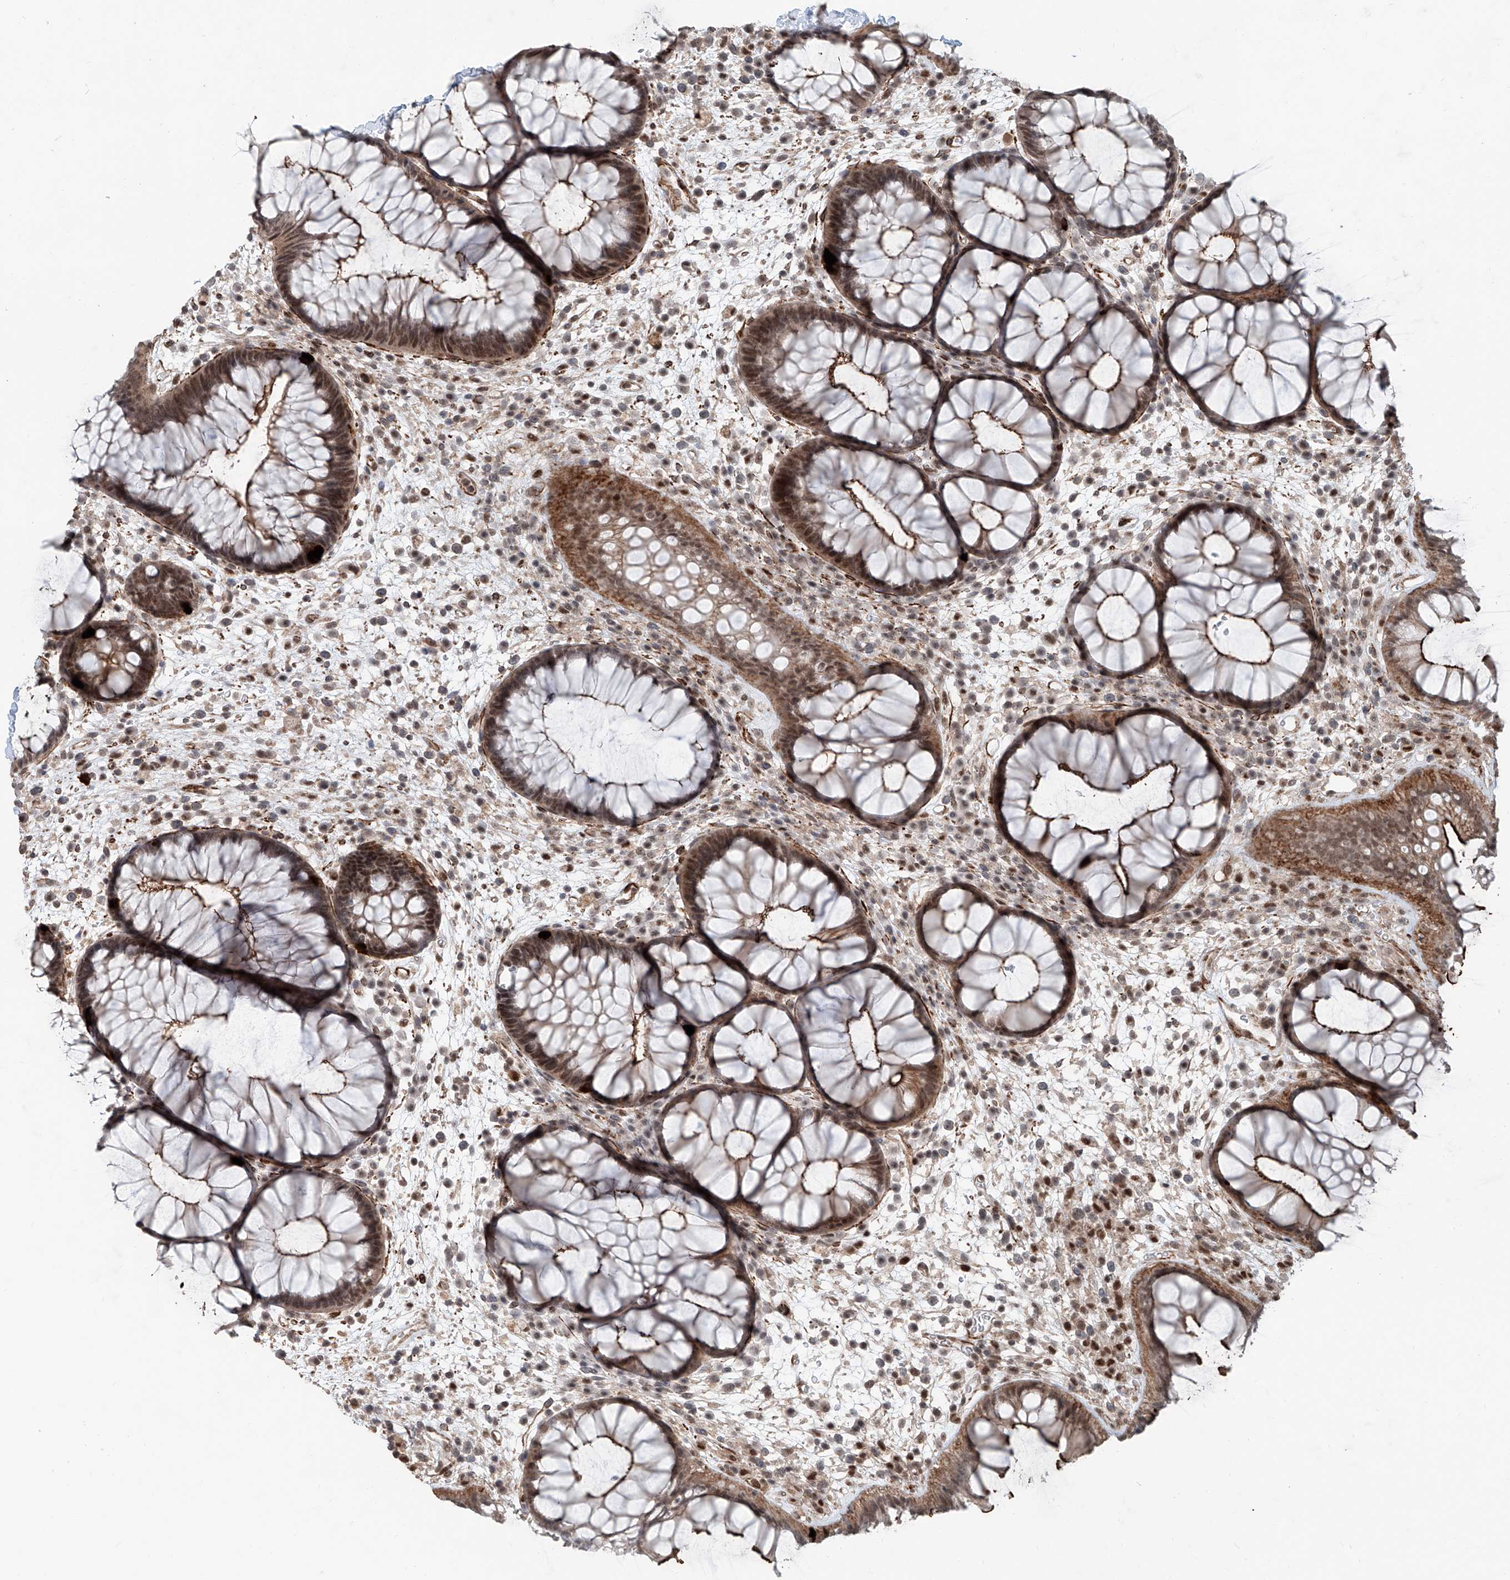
{"staining": {"intensity": "strong", "quantity": "25%-75%", "location": "cytoplasmic/membranous,nuclear"}, "tissue": "rectum", "cell_type": "Glandular cells", "image_type": "normal", "snomed": [{"axis": "morphology", "description": "Normal tissue, NOS"}, {"axis": "topography", "description": "Rectum"}], "caption": "Unremarkable rectum displays strong cytoplasmic/membranous,nuclear staining in about 25%-75% of glandular cells, visualized by immunohistochemistry. The staining was performed using DAB, with brown indicating positive protein expression. Nuclei are stained blue with hematoxylin.", "gene": "SDE2", "patient": {"sex": "male", "age": 51}}